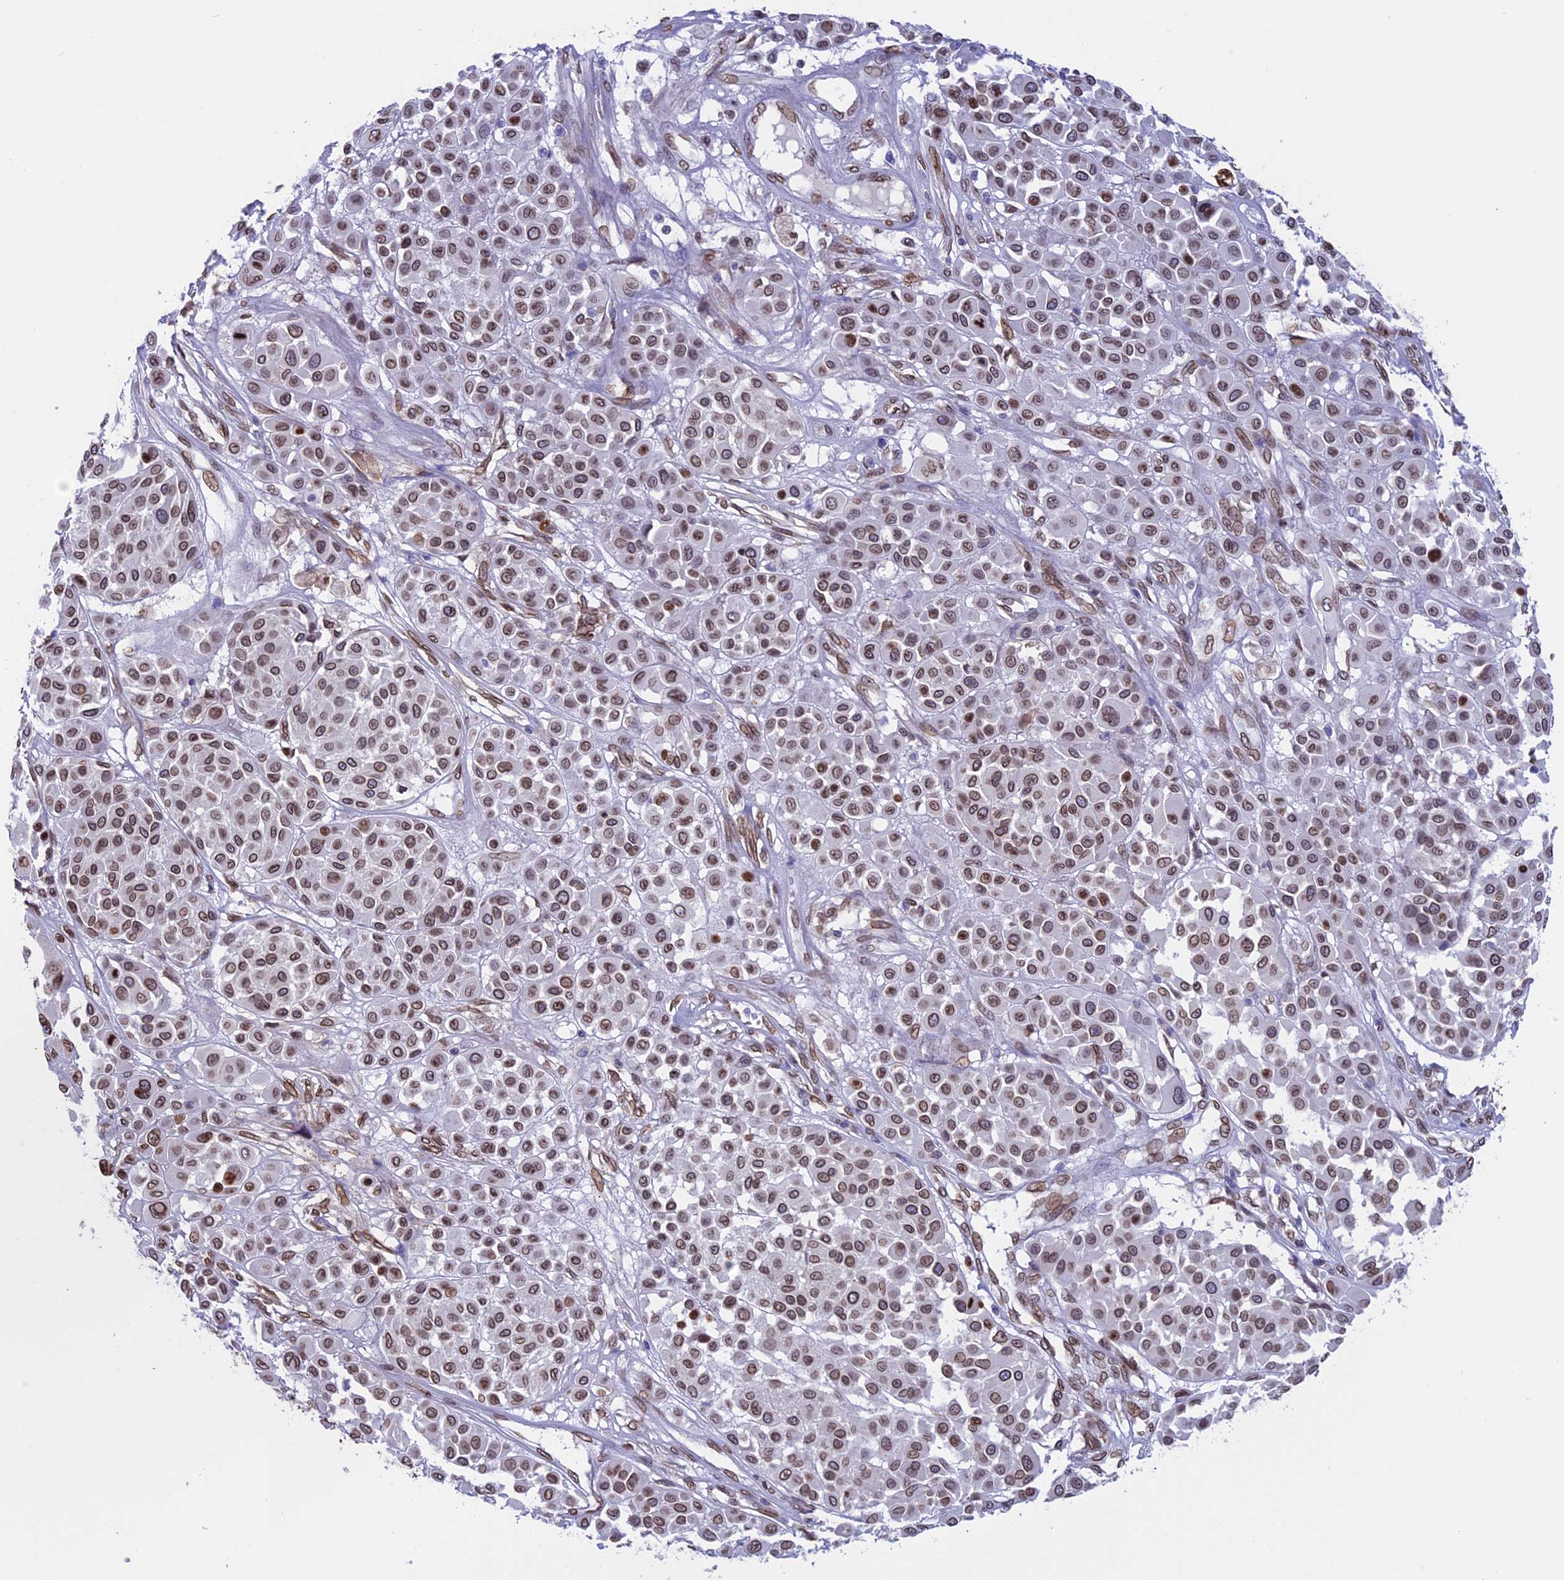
{"staining": {"intensity": "moderate", "quantity": ">75%", "location": "cytoplasmic/membranous,nuclear"}, "tissue": "melanoma", "cell_type": "Tumor cells", "image_type": "cancer", "snomed": [{"axis": "morphology", "description": "Malignant melanoma, Metastatic site"}, {"axis": "topography", "description": "Soft tissue"}], "caption": "A photomicrograph of human malignant melanoma (metastatic site) stained for a protein exhibits moderate cytoplasmic/membranous and nuclear brown staining in tumor cells. The staining is performed using DAB (3,3'-diaminobenzidine) brown chromogen to label protein expression. The nuclei are counter-stained blue using hematoxylin.", "gene": "TMPRSS7", "patient": {"sex": "male", "age": 41}}